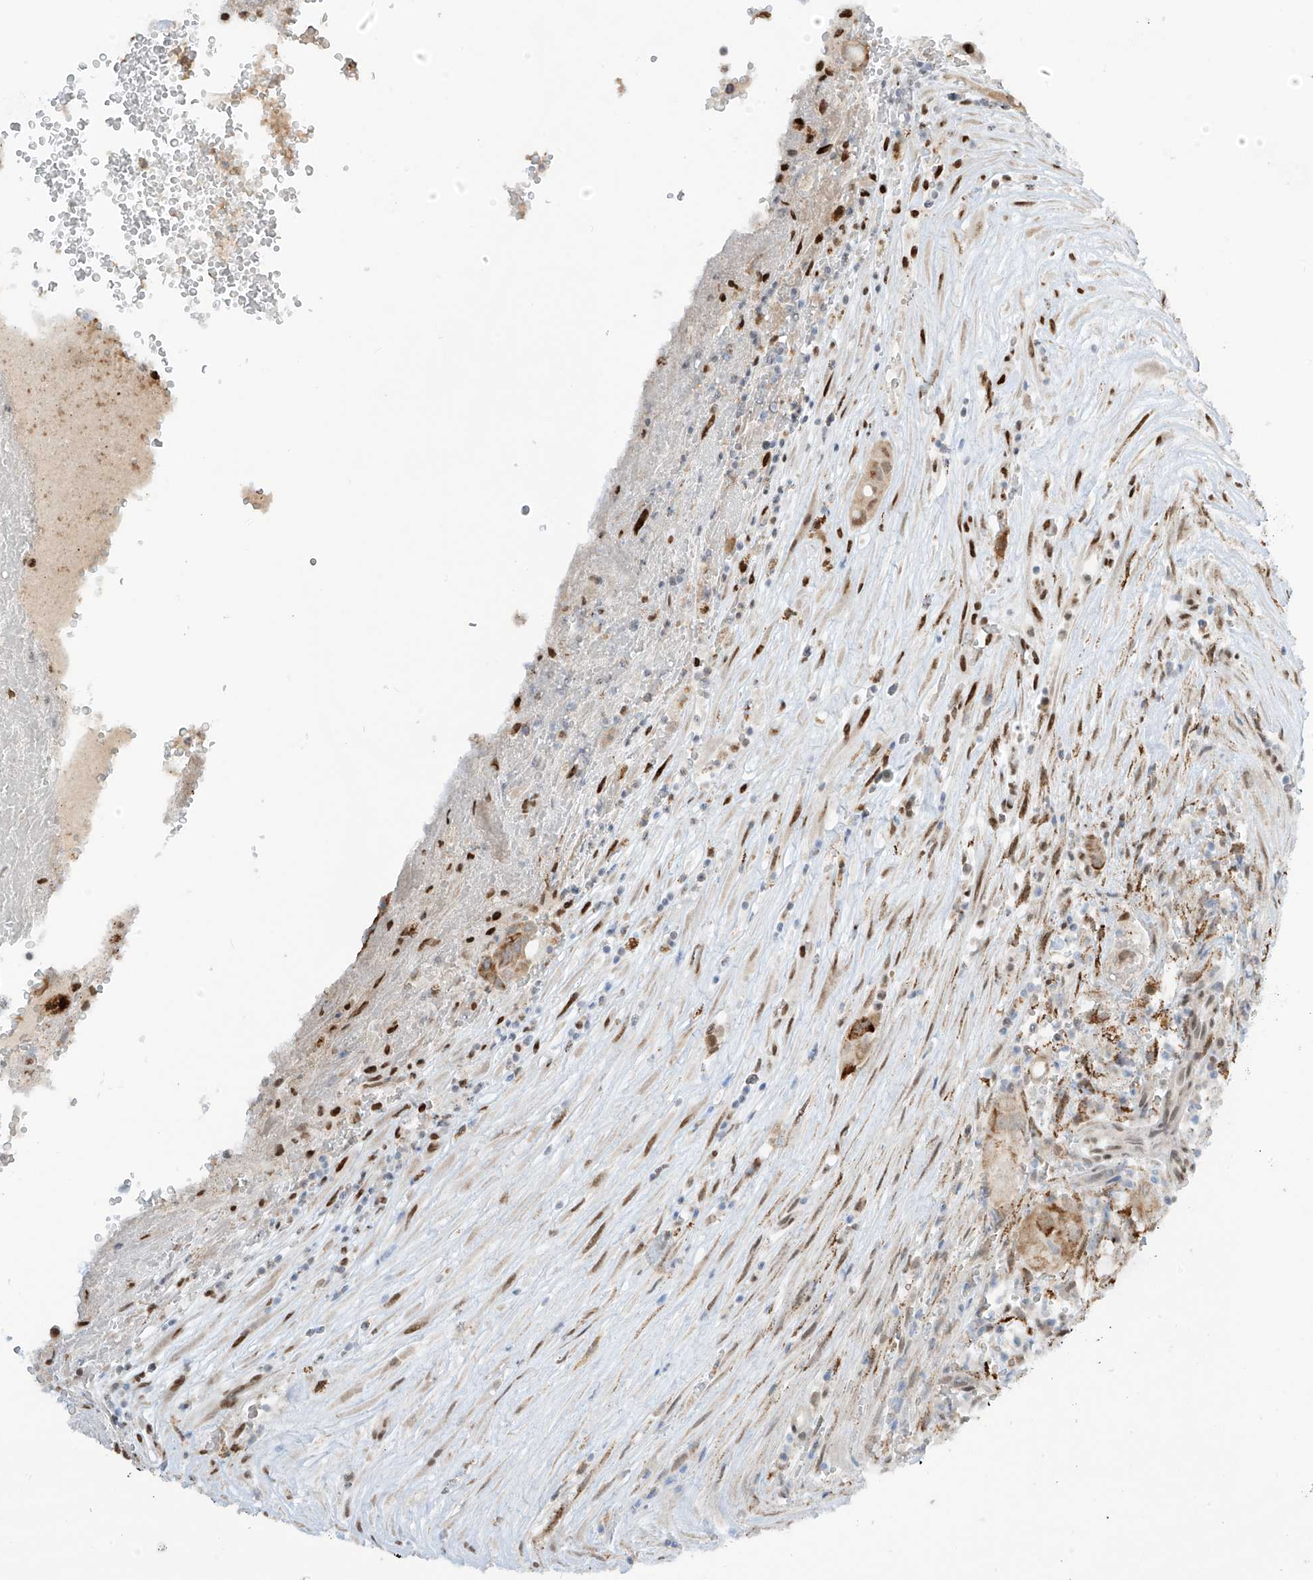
{"staining": {"intensity": "moderate", "quantity": ">75%", "location": "cytoplasmic/membranous,nuclear"}, "tissue": "thyroid cancer", "cell_type": "Tumor cells", "image_type": "cancer", "snomed": [{"axis": "morphology", "description": "Papillary adenocarcinoma, NOS"}, {"axis": "topography", "description": "Thyroid gland"}], "caption": "Tumor cells display medium levels of moderate cytoplasmic/membranous and nuclear positivity in approximately >75% of cells in human thyroid cancer. (DAB (3,3'-diaminobenzidine) IHC with brightfield microscopy, high magnification).", "gene": "PM20D2", "patient": {"sex": "male", "age": 77}}